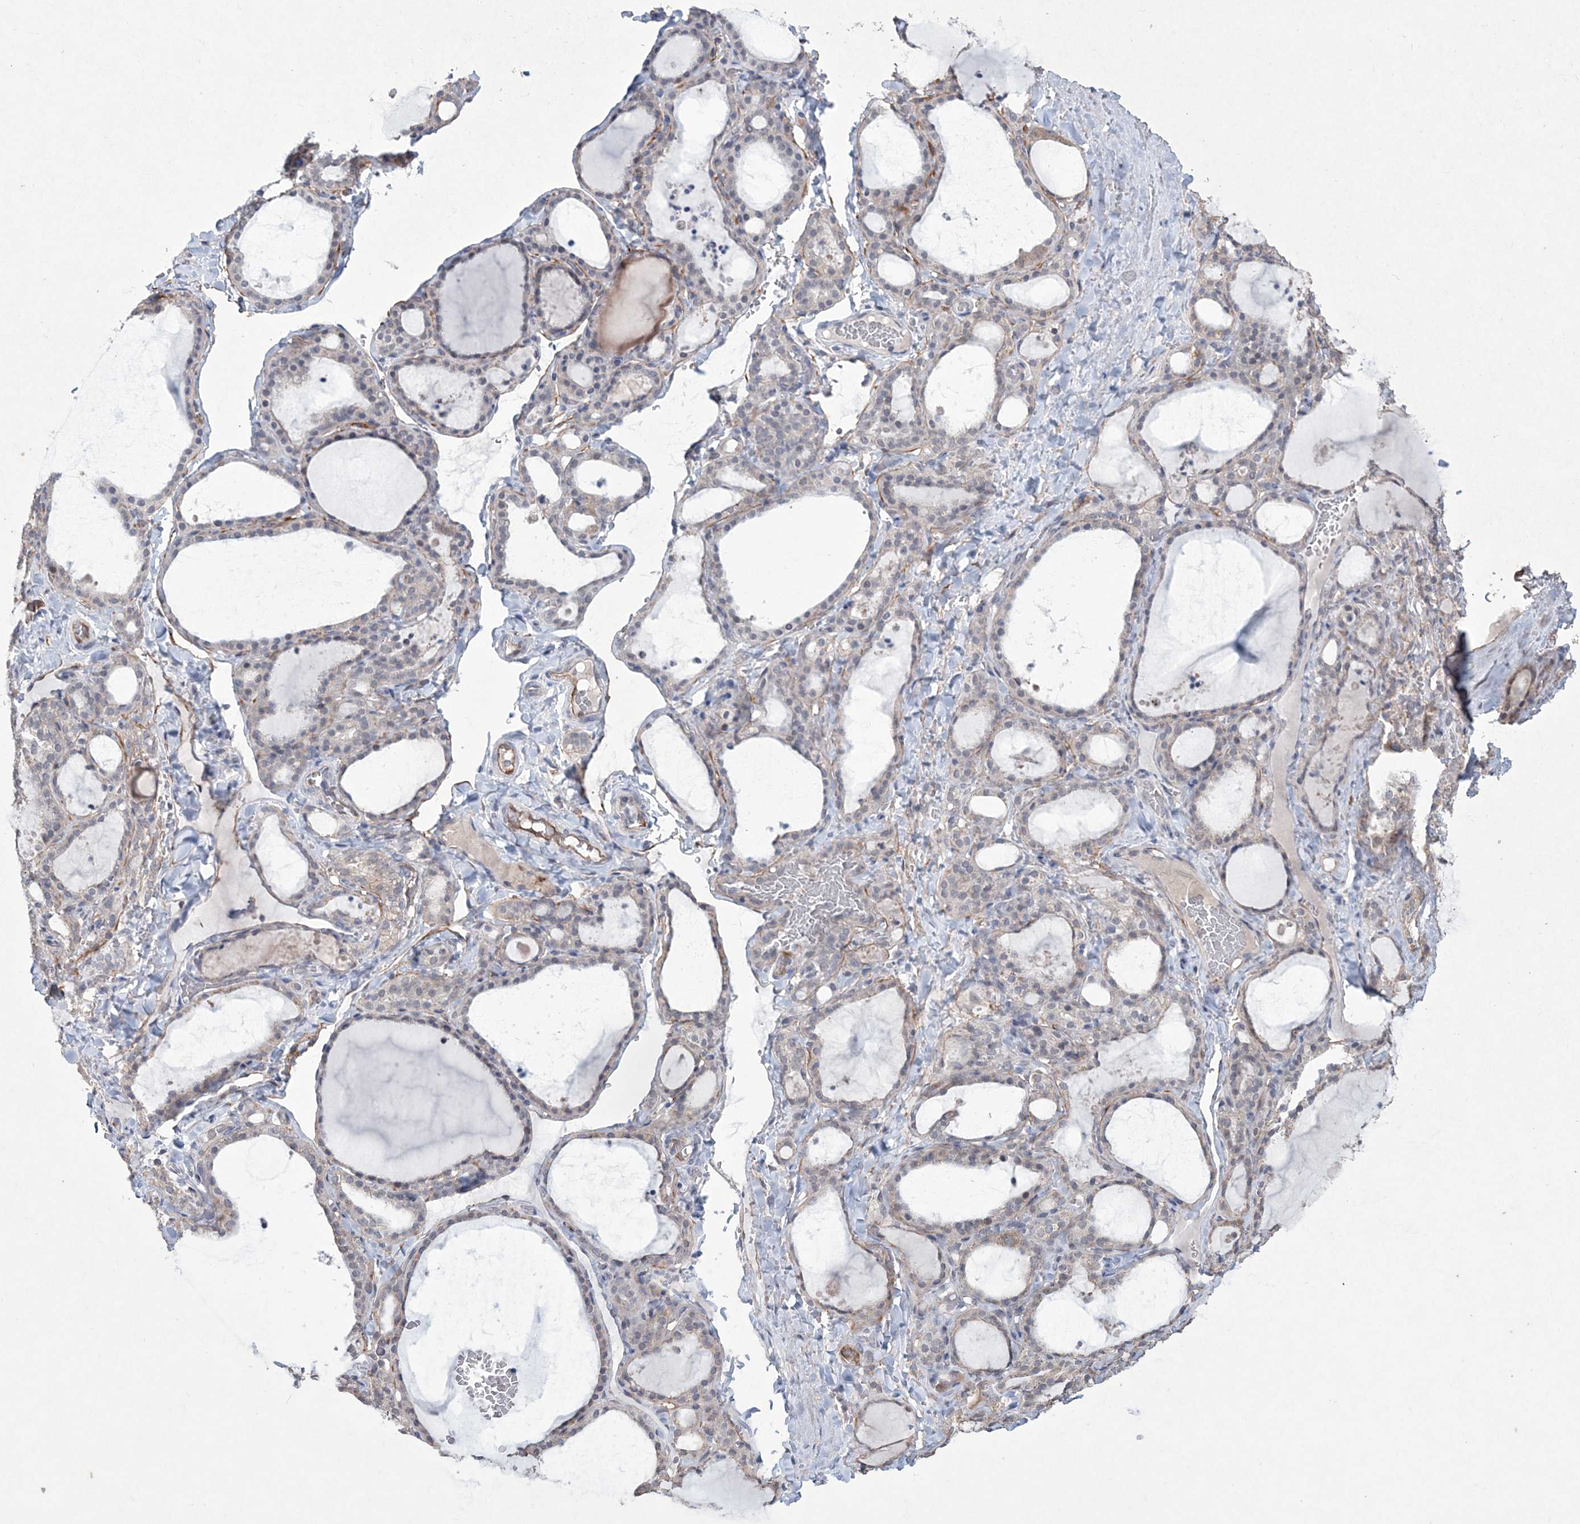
{"staining": {"intensity": "negative", "quantity": "none", "location": "none"}, "tissue": "thyroid gland", "cell_type": "Glandular cells", "image_type": "normal", "snomed": [{"axis": "morphology", "description": "Normal tissue, NOS"}, {"axis": "topography", "description": "Thyroid gland"}], "caption": "Histopathology image shows no protein expression in glandular cells of normal thyroid gland.", "gene": "DPCD", "patient": {"sex": "female", "age": 22}}